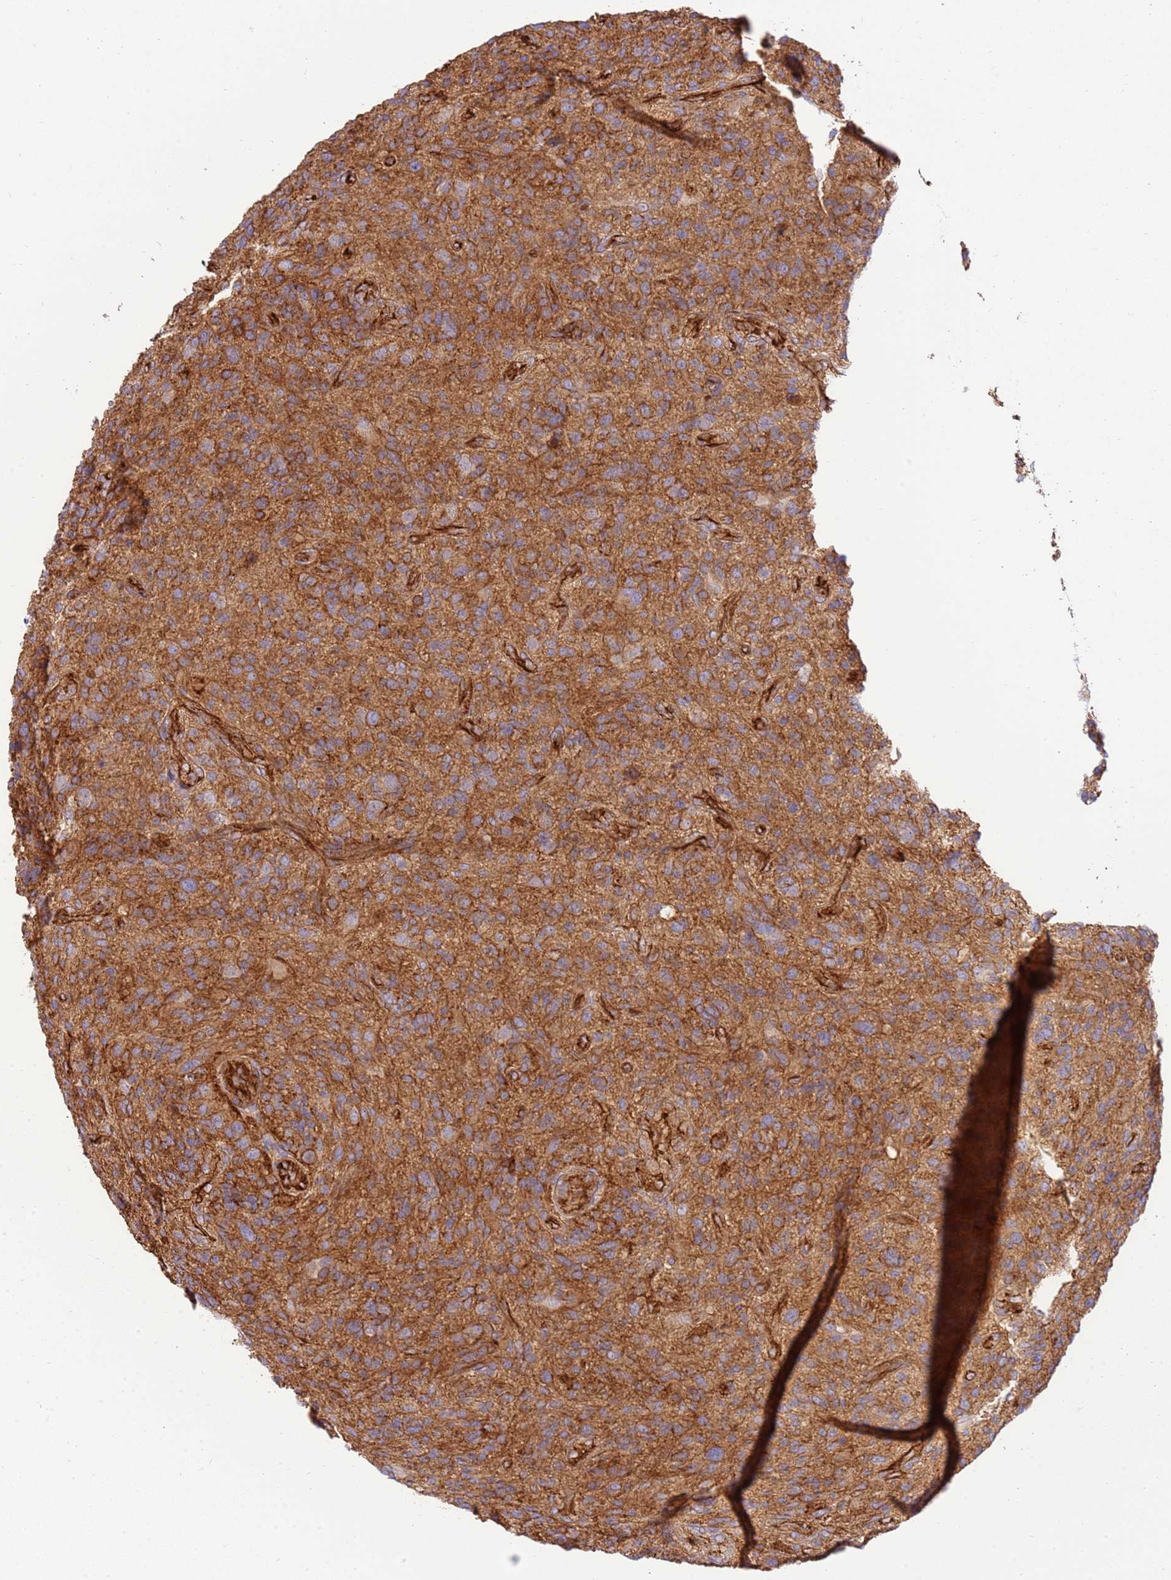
{"staining": {"intensity": "strong", "quantity": ">75%", "location": "cytoplasmic/membranous"}, "tissue": "glioma", "cell_type": "Tumor cells", "image_type": "cancer", "snomed": [{"axis": "morphology", "description": "Glioma, malignant, High grade"}, {"axis": "topography", "description": "Brain"}], "caption": "The histopathology image shows a brown stain indicating the presence of a protein in the cytoplasmic/membranous of tumor cells in malignant glioma (high-grade).", "gene": "EFCAB8", "patient": {"sex": "male", "age": 47}}